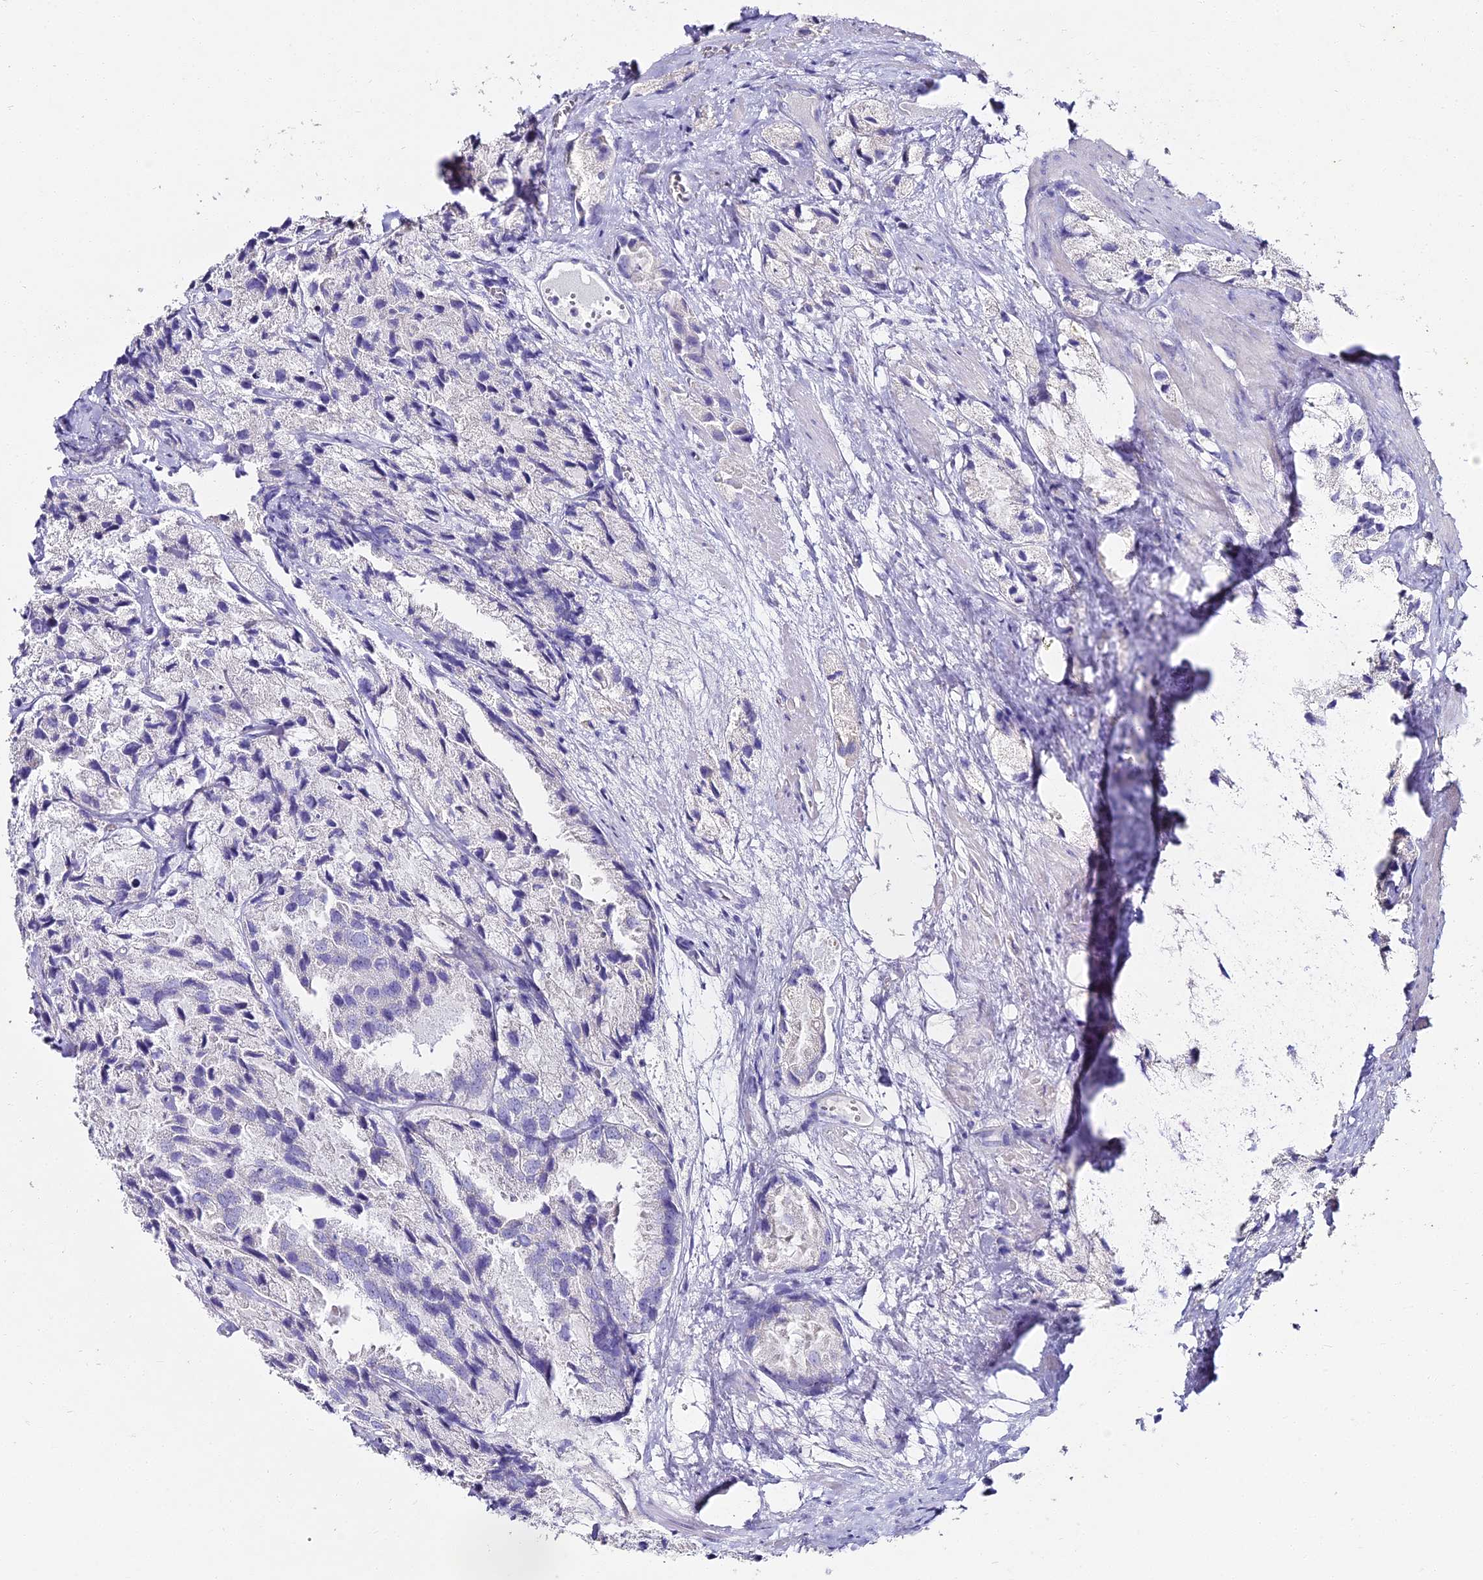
{"staining": {"intensity": "negative", "quantity": "none", "location": "none"}, "tissue": "prostate cancer", "cell_type": "Tumor cells", "image_type": "cancer", "snomed": [{"axis": "morphology", "description": "Adenocarcinoma, High grade"}, {"axis": "topography", "description": "Prostate"}], "caption": "A photomicrograph of prostate high-grade adenocarcinoma stained for a protein exhibits no brown staining in tumor cells.", "gene": "ALPG", "patient": {"sex": "male", "age": 66}}